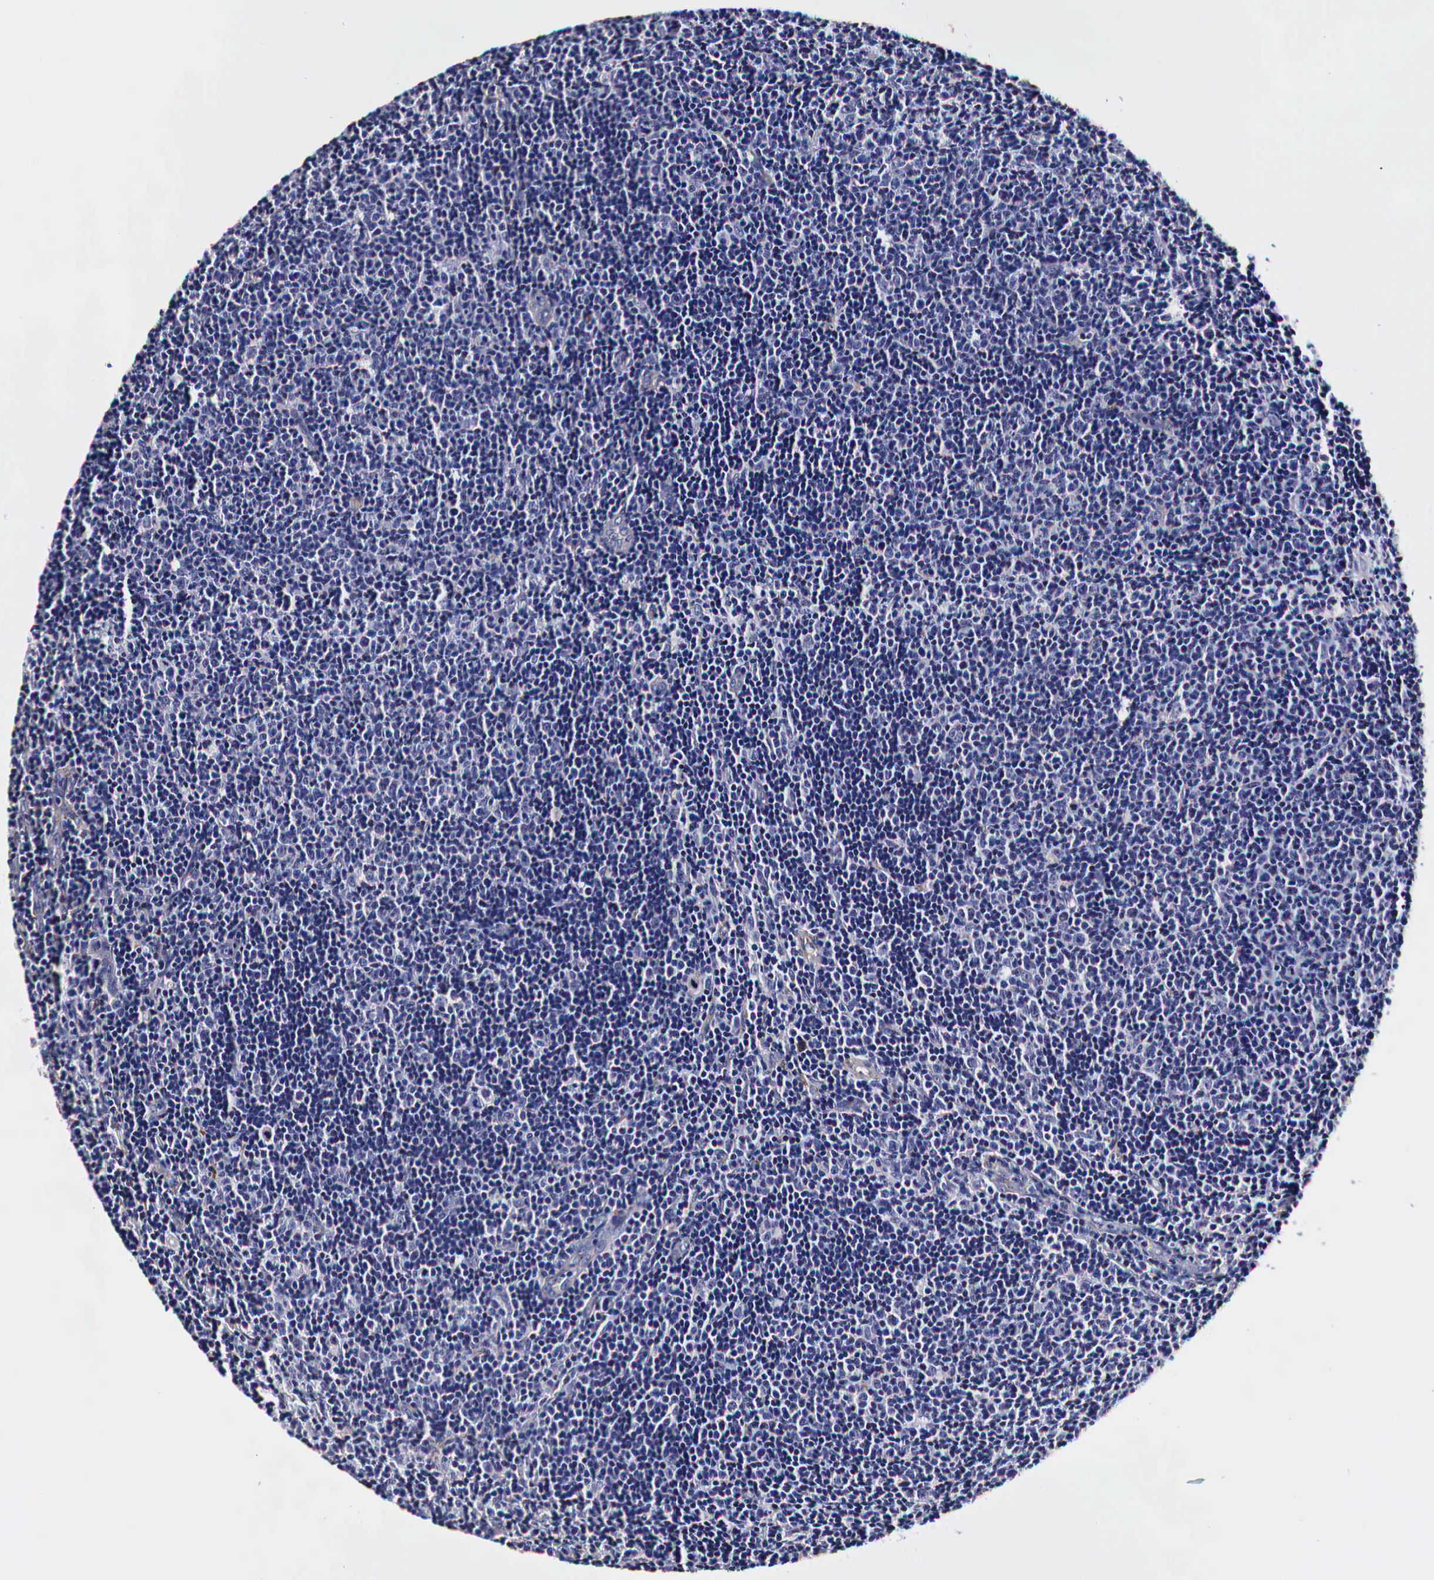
{"staining": {"intensity": "negative", "quantity": "none", "location": "none"}, "tissue": "lymphoma", "cell_type": "Tumor cells", "image_type": "cancer", "snomed": [{"axis": "morphology", "description": "Malignant lymphoma, non-Hodgkin's type, Low grade"}, {"axis": "topography", "description": "Lymph node"}], "caption": "Lymphoma was stained to show a protein in brown. There is no significant positivity in tumor cells.", "gene": "CKAP4", "patient": {"sex": "male", "age": 49}}